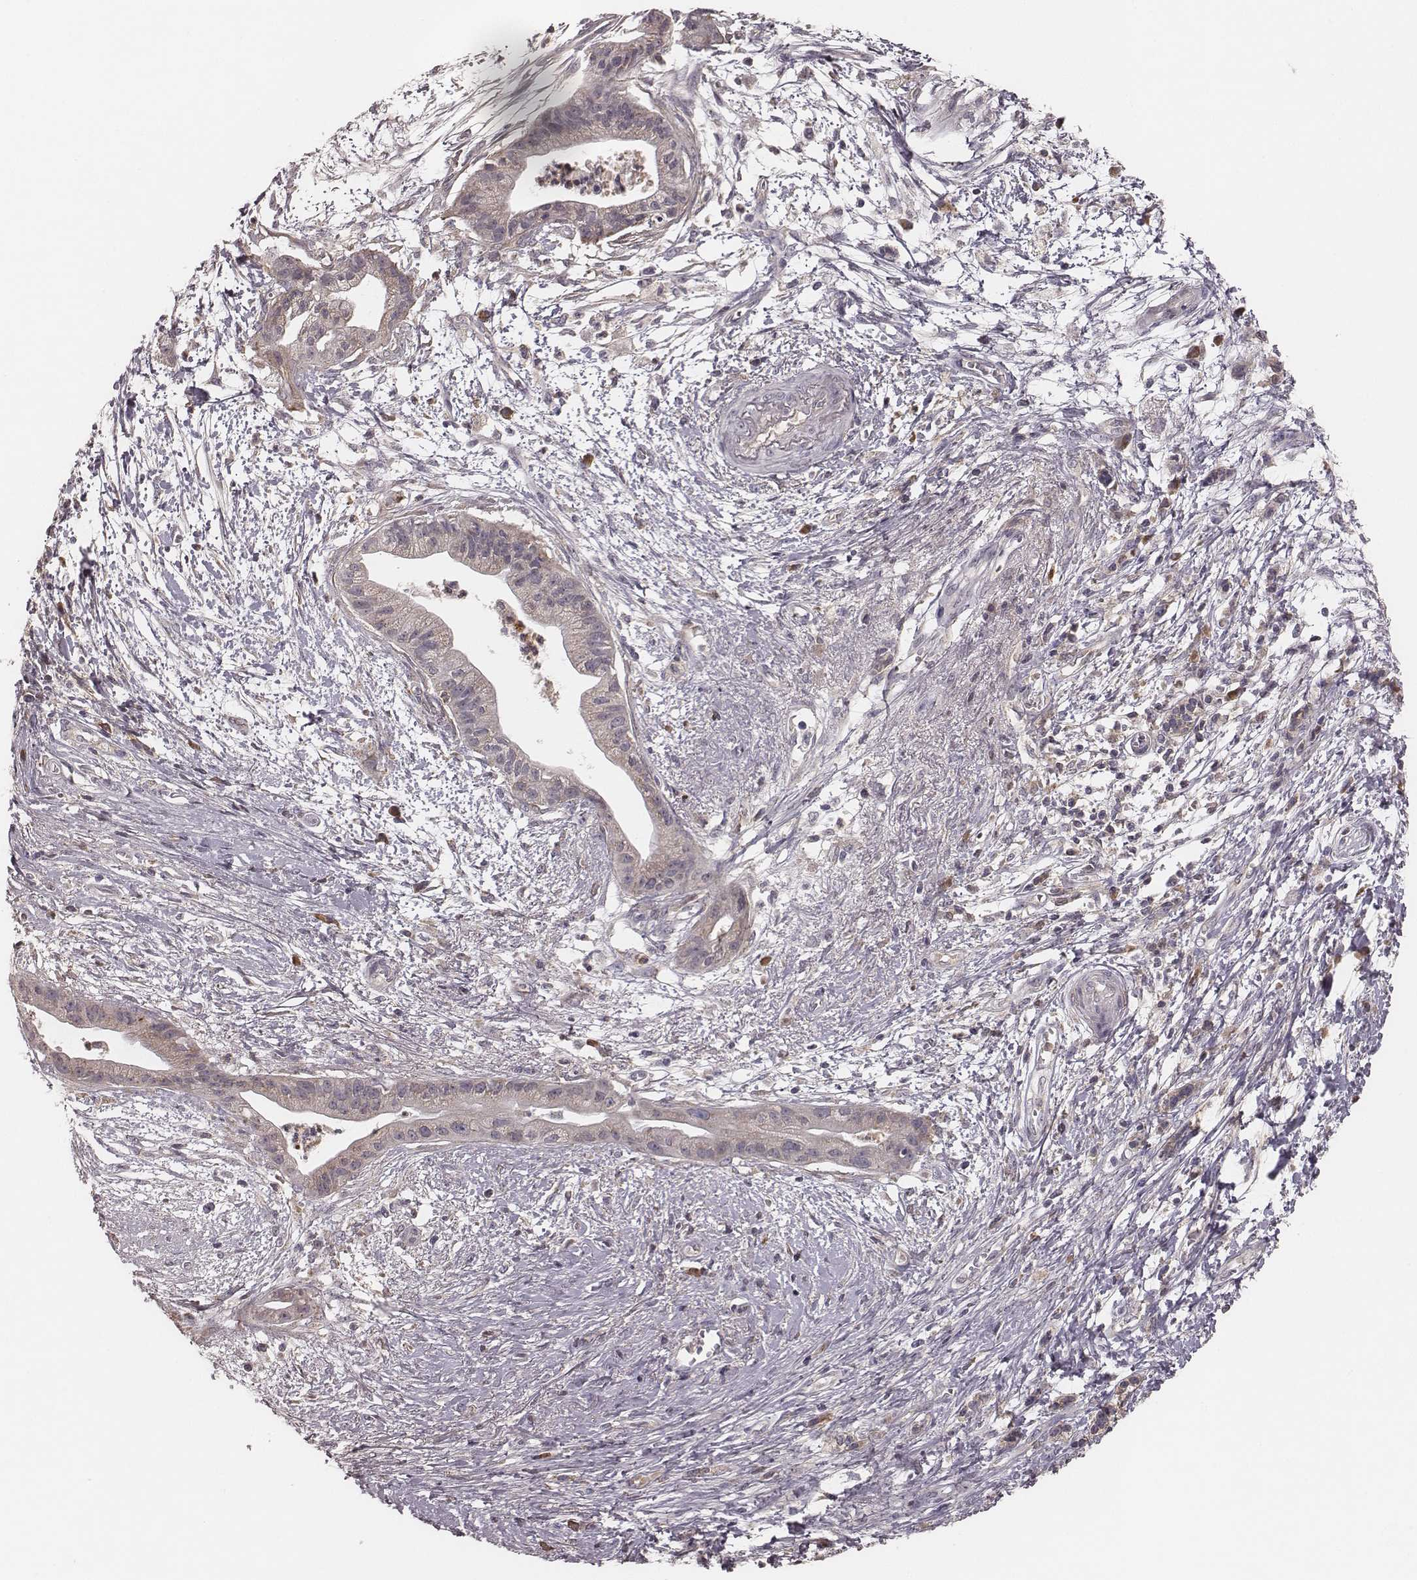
{"staining": {"intensity": "weak", "quantity": "<25%", "location": "cytoplasmic/membranous"}, "tissue": "pancreatic cancer", "cell_type": "Tumor cells", "image_type": "cancer", "snomed": [{"axis": "morphology", "description": "Normal tissue, NOS"}, {"axis": "morphology", "description": "Adenocarcinoma, NOS"}, {"axis": "topography", "description": "Lymph node"}, {"axis": "topography", "description": "Pancreas"}], "caption": "Immunohistochemistry micrograph of pancreatic cancer stained for a protein (brown), which displays no expression in tumor cells.", "gene": "P2RX5", "patient": {"sex": "female", "age": 58}}